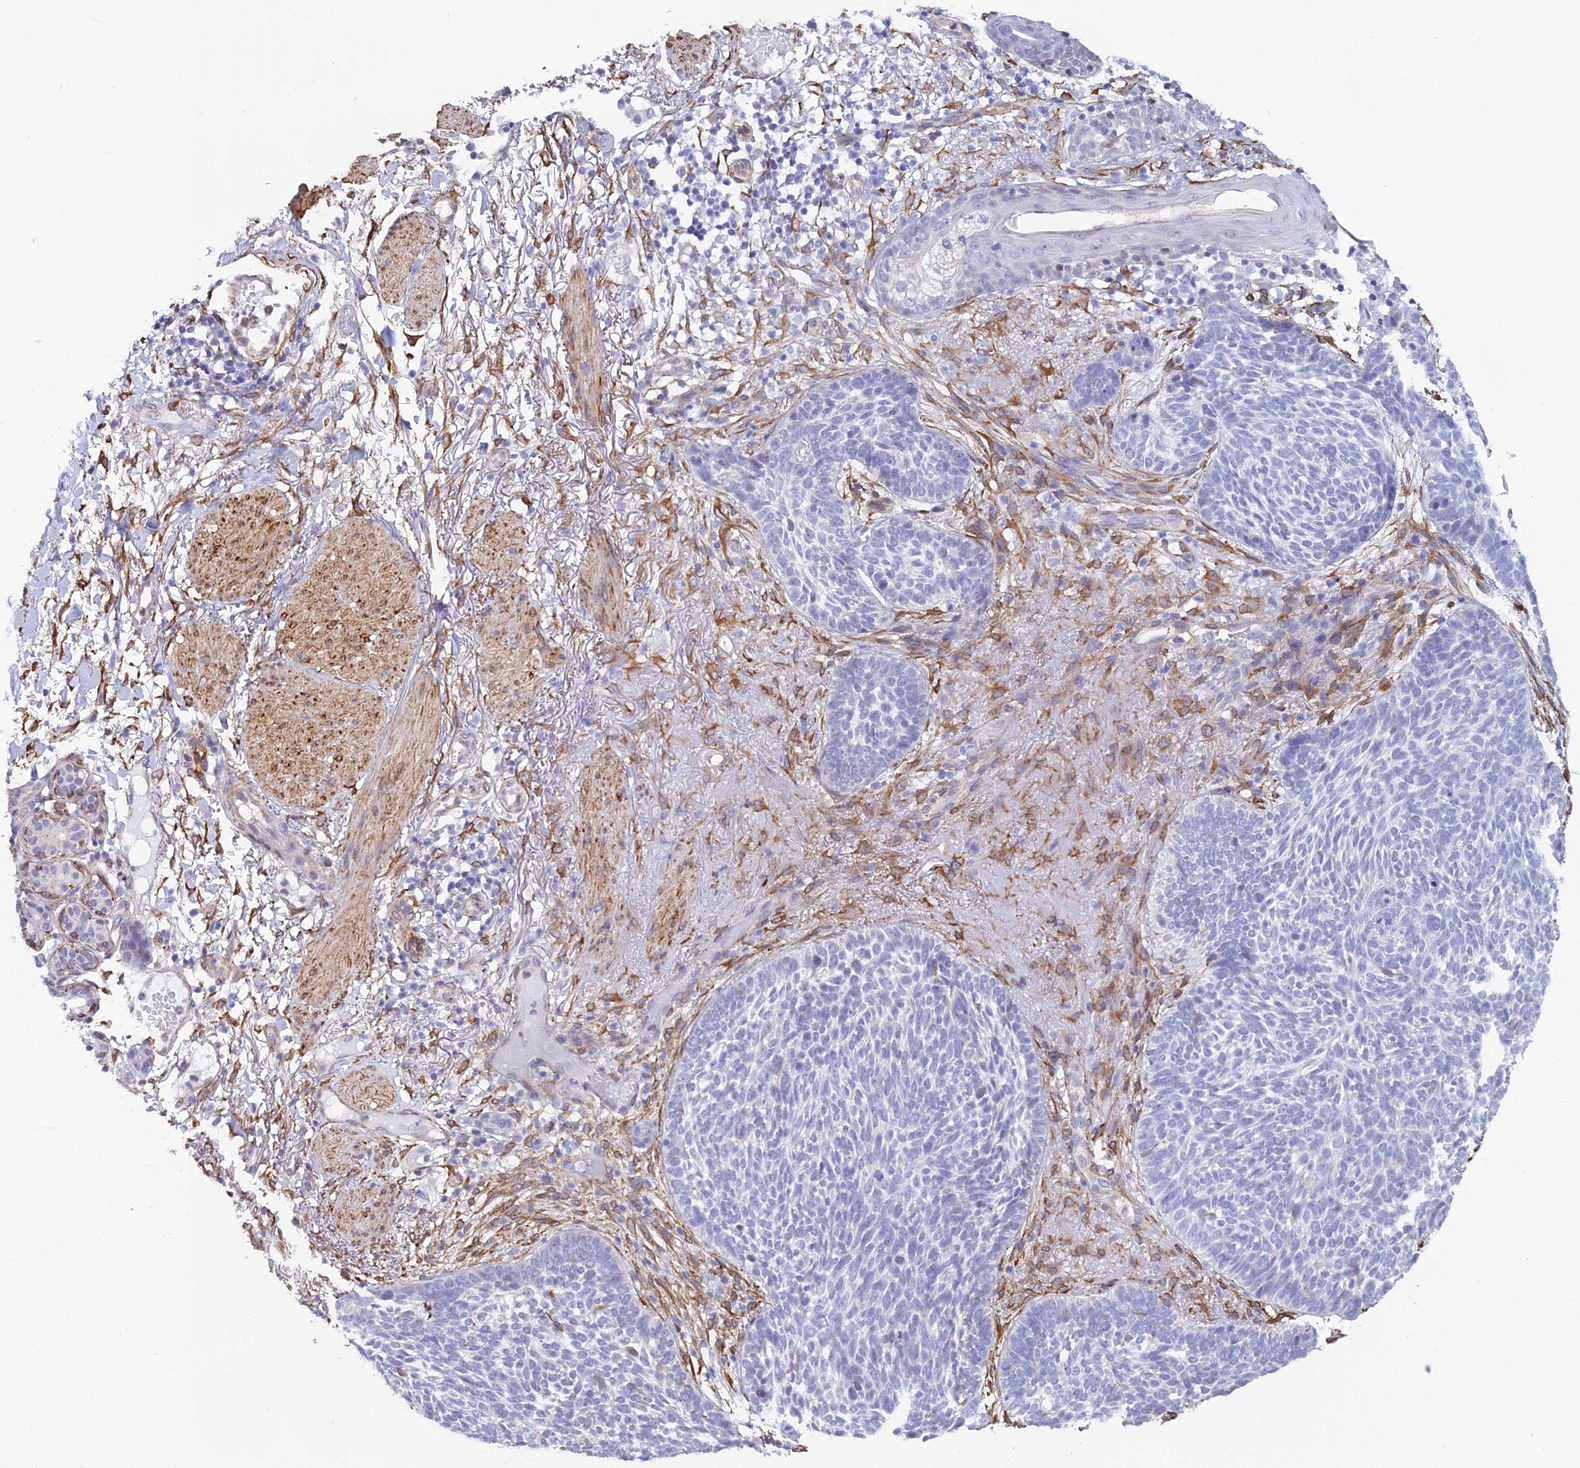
{"staining": {"intensity": "negative", "quantity": "none", "location": "none"}, "tissue": "skin cancer", "cell_type": "Tumor cells", "image_type": "cancer", "snomed": [{"axis": "morphology", "description": "Normal tissue, NOS"}, {"axis": "morphology", "description": "Basal cell carcinoma"}, {"axis": "topography", "description": "Skin"}], "caption": "Immunohistochemistry (IHC) of skin basal cell carcinoma reveals no staining in tumor cells.", "gene": "MXRA7", "patient": {"sex": "male", "age": 64}}